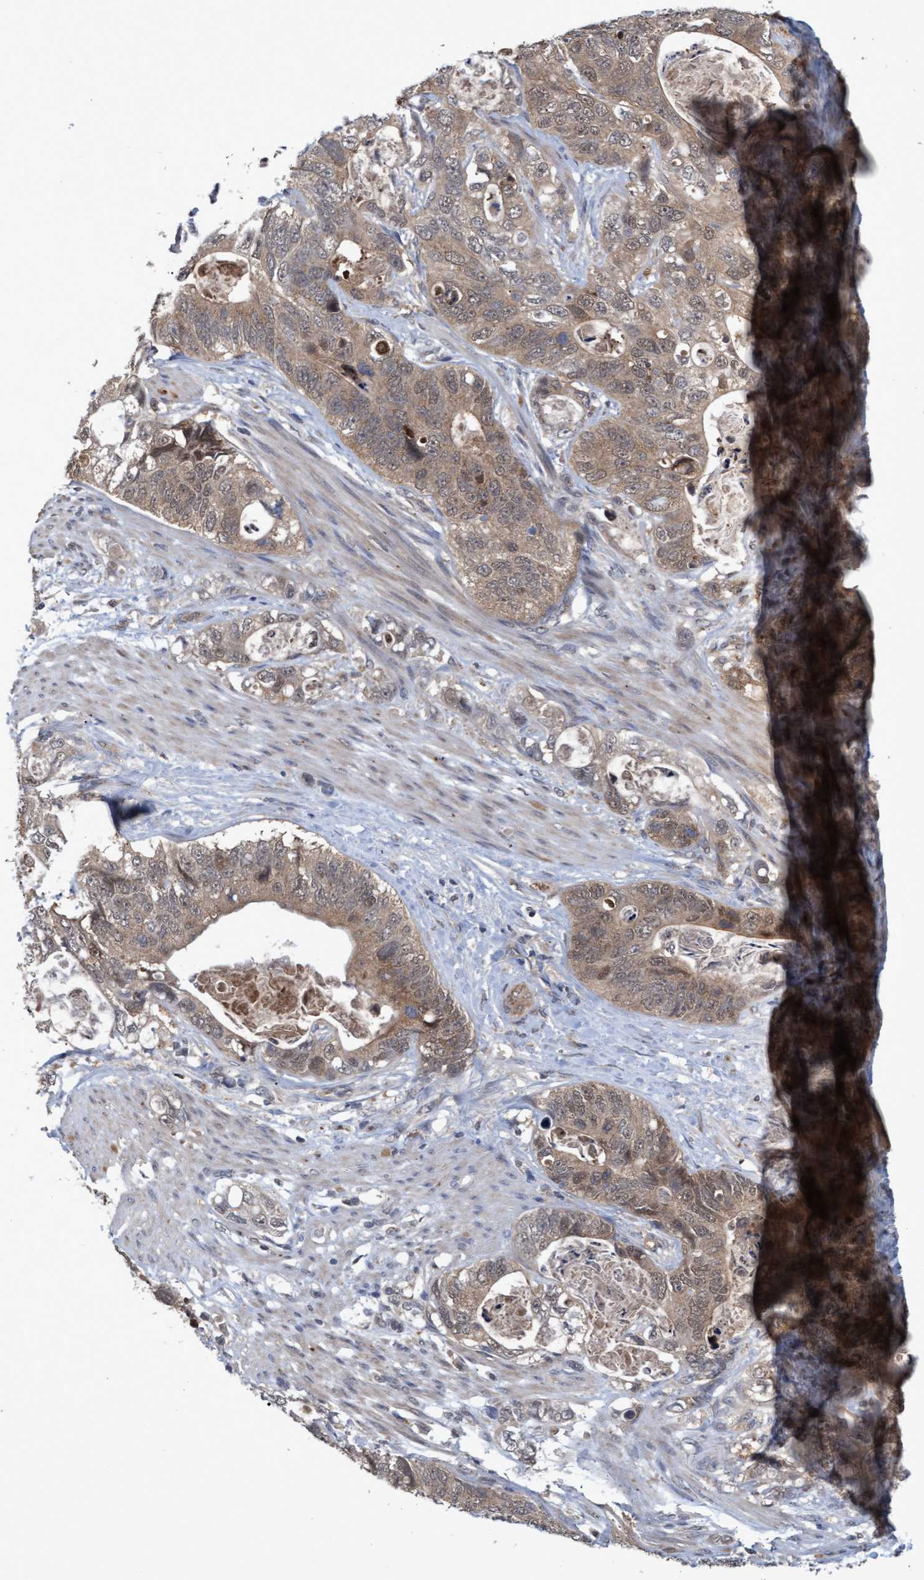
{"staining": {"intensity": "weak", "quantity": ">75%", "location": "cytoplasmic/membranous,nuclear"}, "tissue": "stomach cancer", "cell_type": "Tumor cells", "image_type": "cancer", "snomed": [{"axis": "morphology", "description": "Normal tissue, NOS"}, {"axis": "morphology", "description": "Adenocarcinoma, NOS"}, {"axis": "topography", "description": "Stomach"}], "caption": "Stomach cancer (adenocarcinoma) stained with a brown dye demonstrates weak cytoplasmic/membranous and nuclear positive expression in about >75% of tumor cells.", "gene": "PSMB6", "patient": {"sex": "female", "age": 89}}